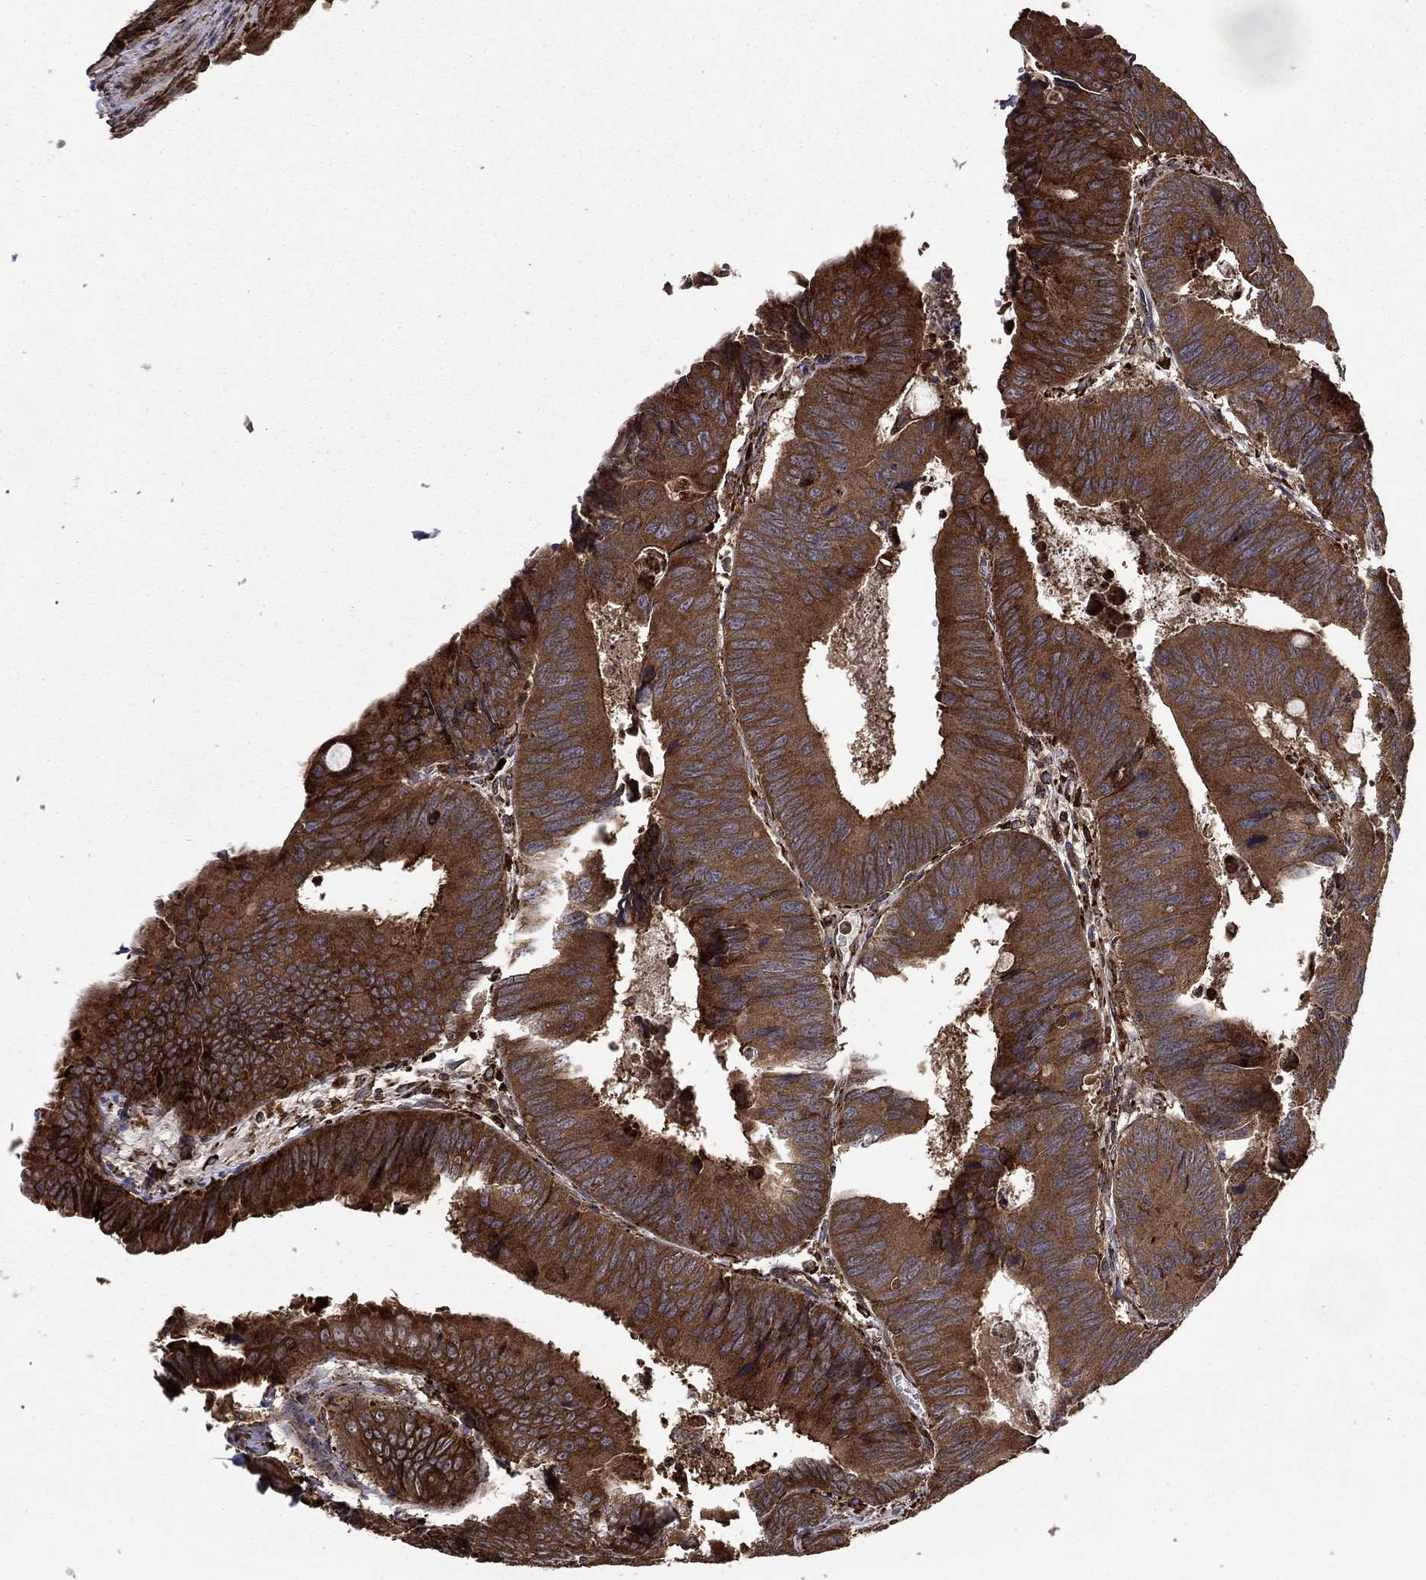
{"staining": {"intensity": "strong", "quantity": ">75%", "location": "cytoplasmic/membranous"}, "tissue": "colorectal cancer", "cell_type": "Tumor cells", "image_type": "cancer", "snomed": [{"axis": "morphology", "description": "Adenocarcinoma, NOS"}, {"axis": "topography", "description": "Rectum"}], "caption": "This is an image of immunohistochemistry staining of adenocarcinoma (colorectal), which shows strong expression in the cytoplasmic/membranous of tumor cells.", "gene": "BABAM2", "patient": {"sex": "male", "age": 67}}